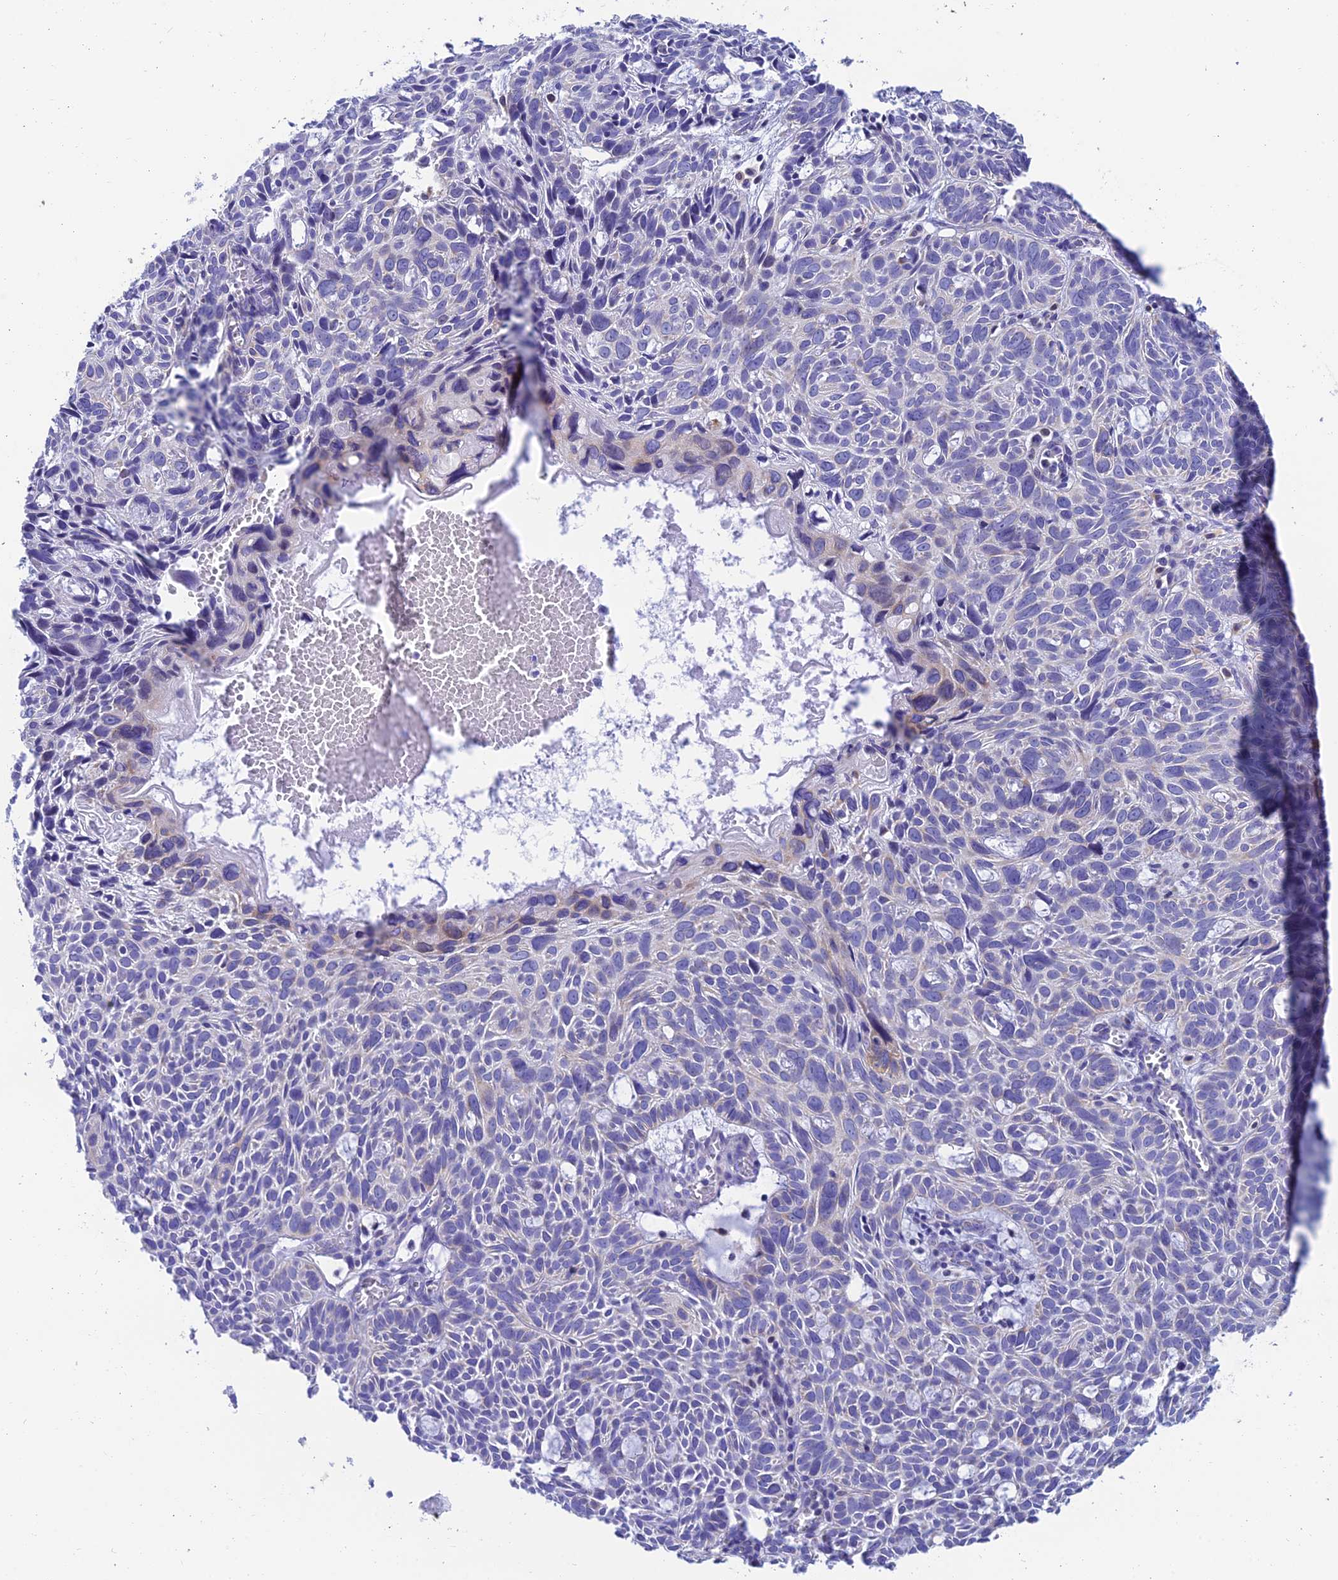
{"staining": {"intensity": "negative", "quantity": "none", "location": "none"}, "tissue": "skin cancer", "cell_type": "Tumor cells", "image_type": "cancer", "snomed": [{"axis": "morphology", "description": "Basal cell carcinoma"}, {"axis": "topography", "description": "Skin"}], "caption": "Skin cancer stained for a protein using immunohistochemistry demonstrates no staining tumor cells.", "gene": "REEP4", "patient": {"sex": "male", "age": 69}}